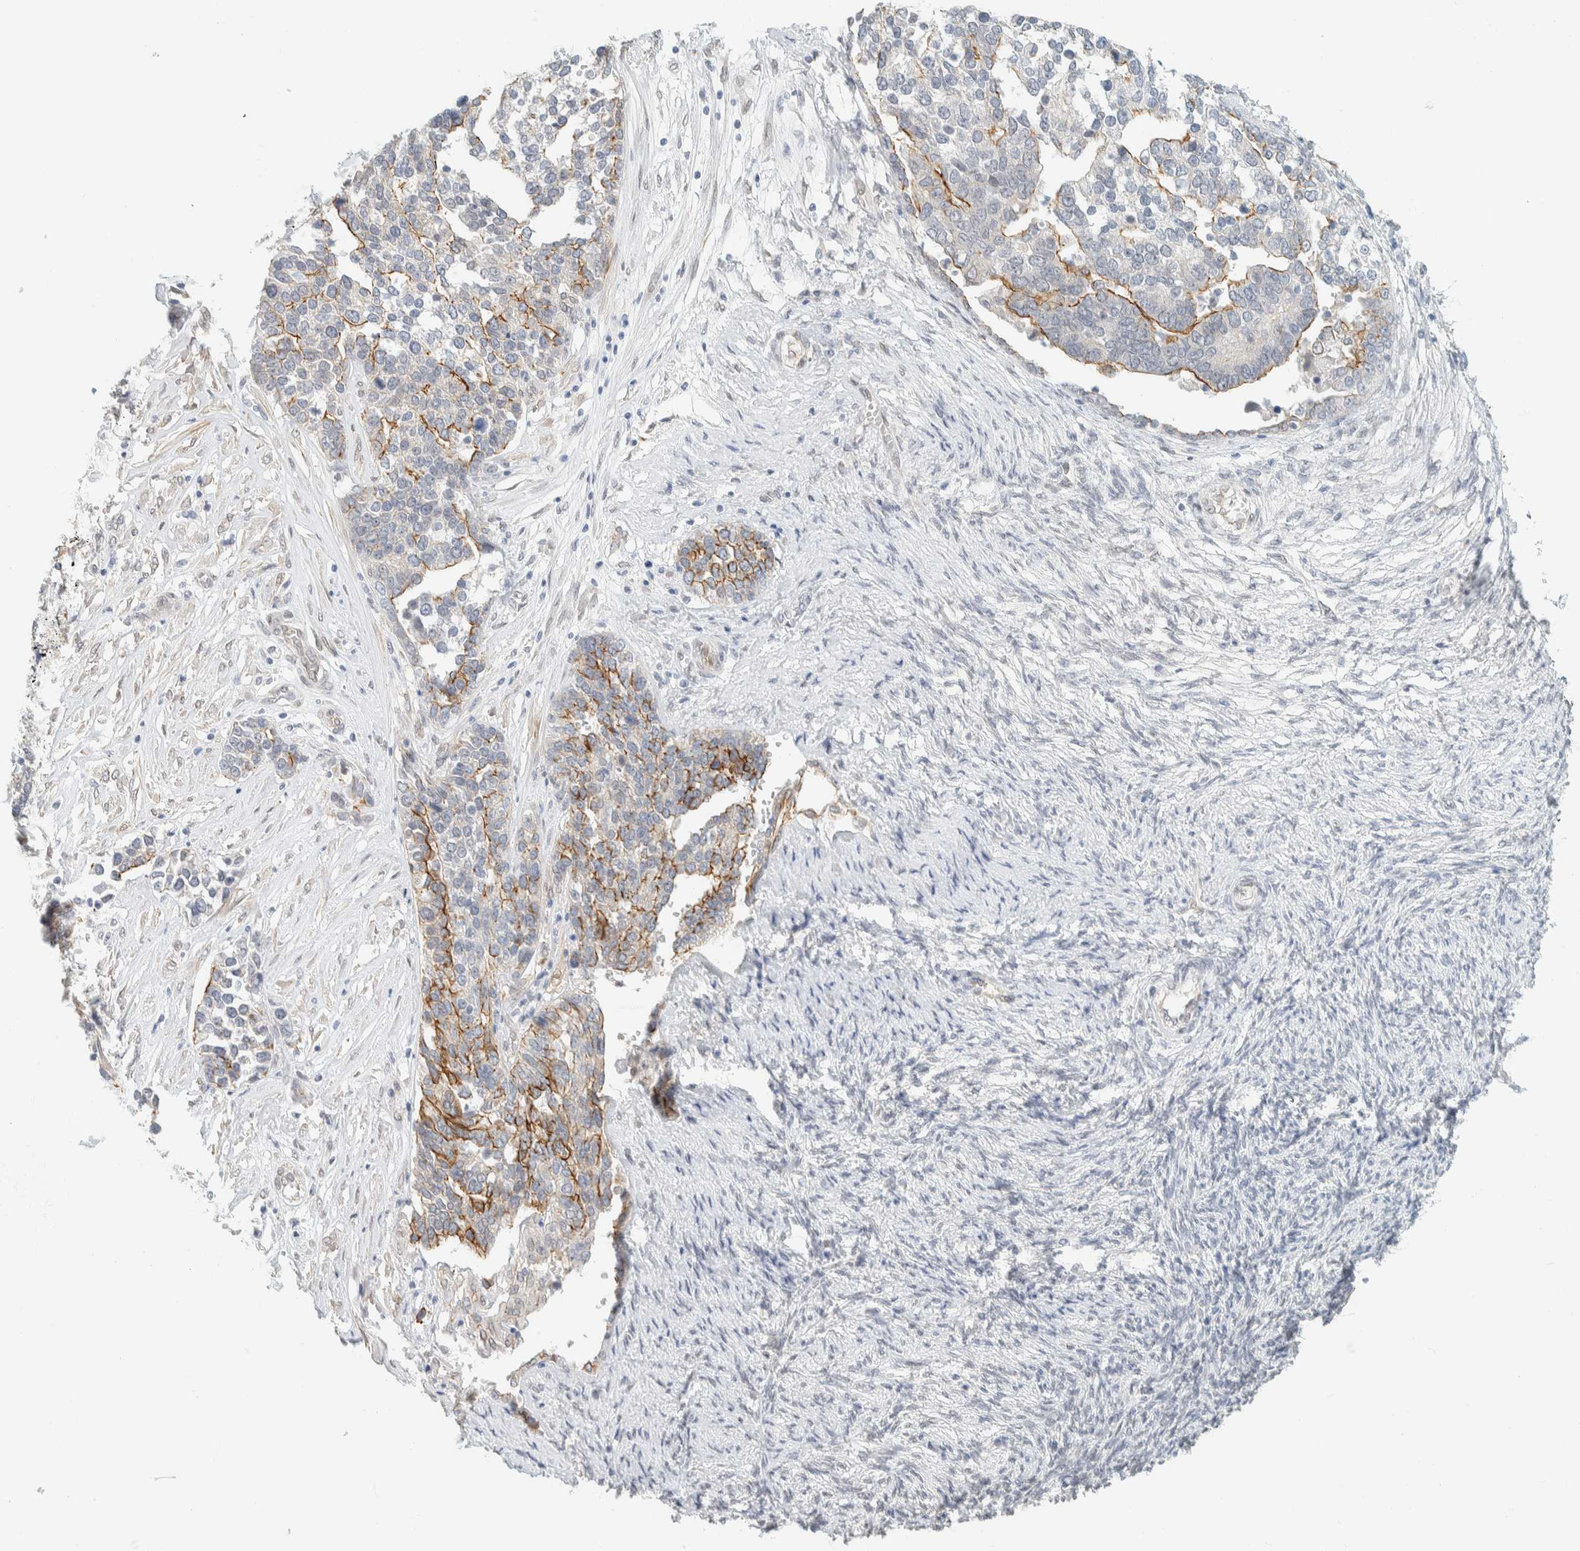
{"staining": {"intensity": "moderate", "quantity": "<25%", "location": "cytoplasmic/membranous"}, "tissue": "ovarian cancer", "cell_type": "Tumor cells", "image_type": "cancer", "snomed": [{"axis": "morphology", "description": "Cystadenocarcinoma, serous, NOS"}, {"axis": "topography", "description": "Ovary"}], "caption": "A photomicrograph showing moderate cytoplasmic/membranous staining in approximately <25% of tumor cells in ovarian cancer, as visualized by brown immunohistochemical staining.", "gene": "C1QTNF12", "patient": {"sex": "female", "age": 44}}